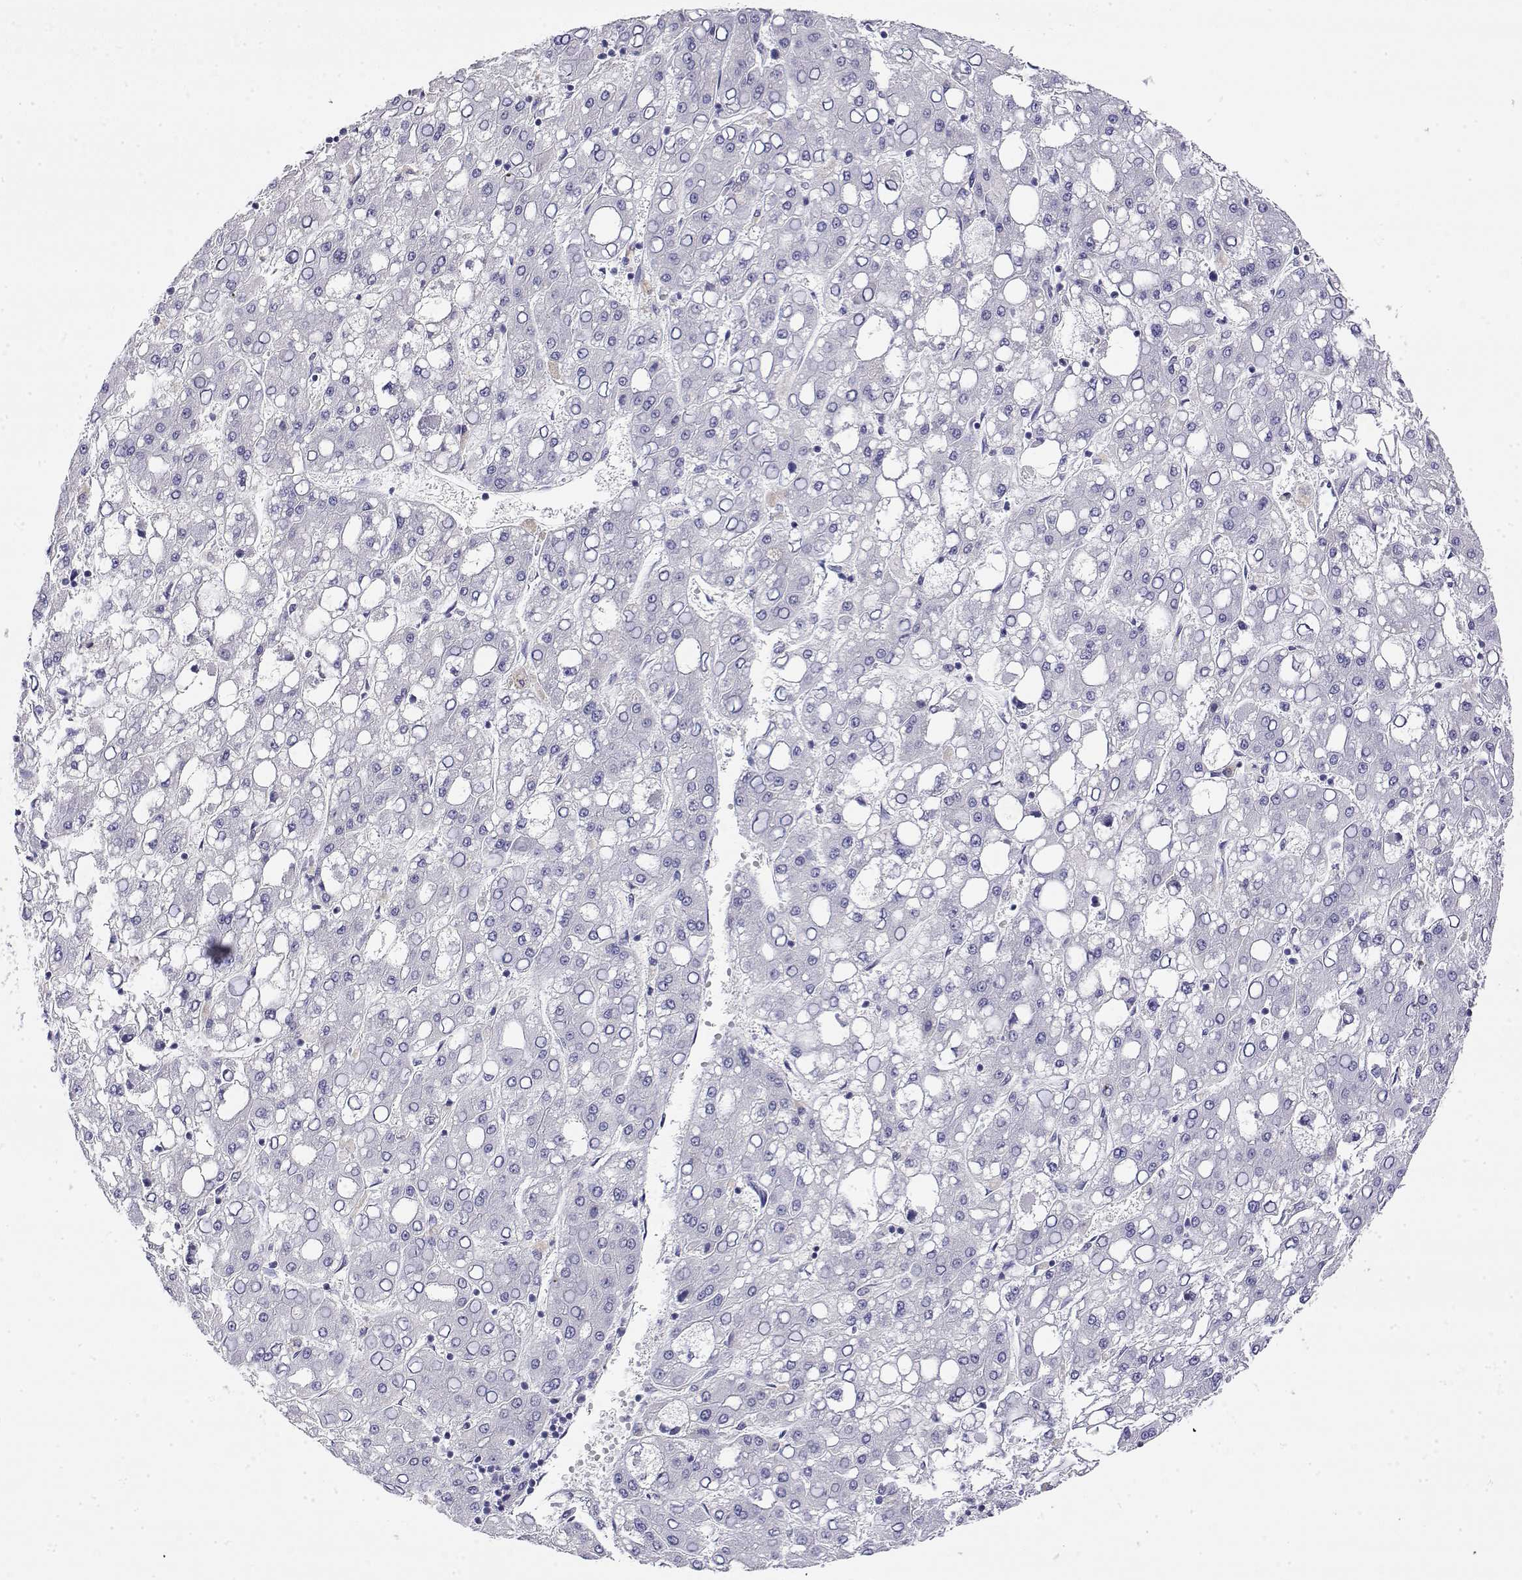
{"staining": {"intensity": "negative", "quantity": "none", "location": "none"}, "tissue": "liver cancer", "cell_type": "Tumor cells", "image_type": "cancer", "snomed": [{"axis": "morphology", "description": "Carcinoma, Hepatocellular, NOS"}, {"axis": "topography", "description": "Liver"}], "caption": "Human liver cancer (hepatocellular carcinoma) stained for a protein using immunohistochemistry demonstrates no positivity in tumor cells.", "gene": "LY6D", "patient": {"sex": "male", "age": 65}}